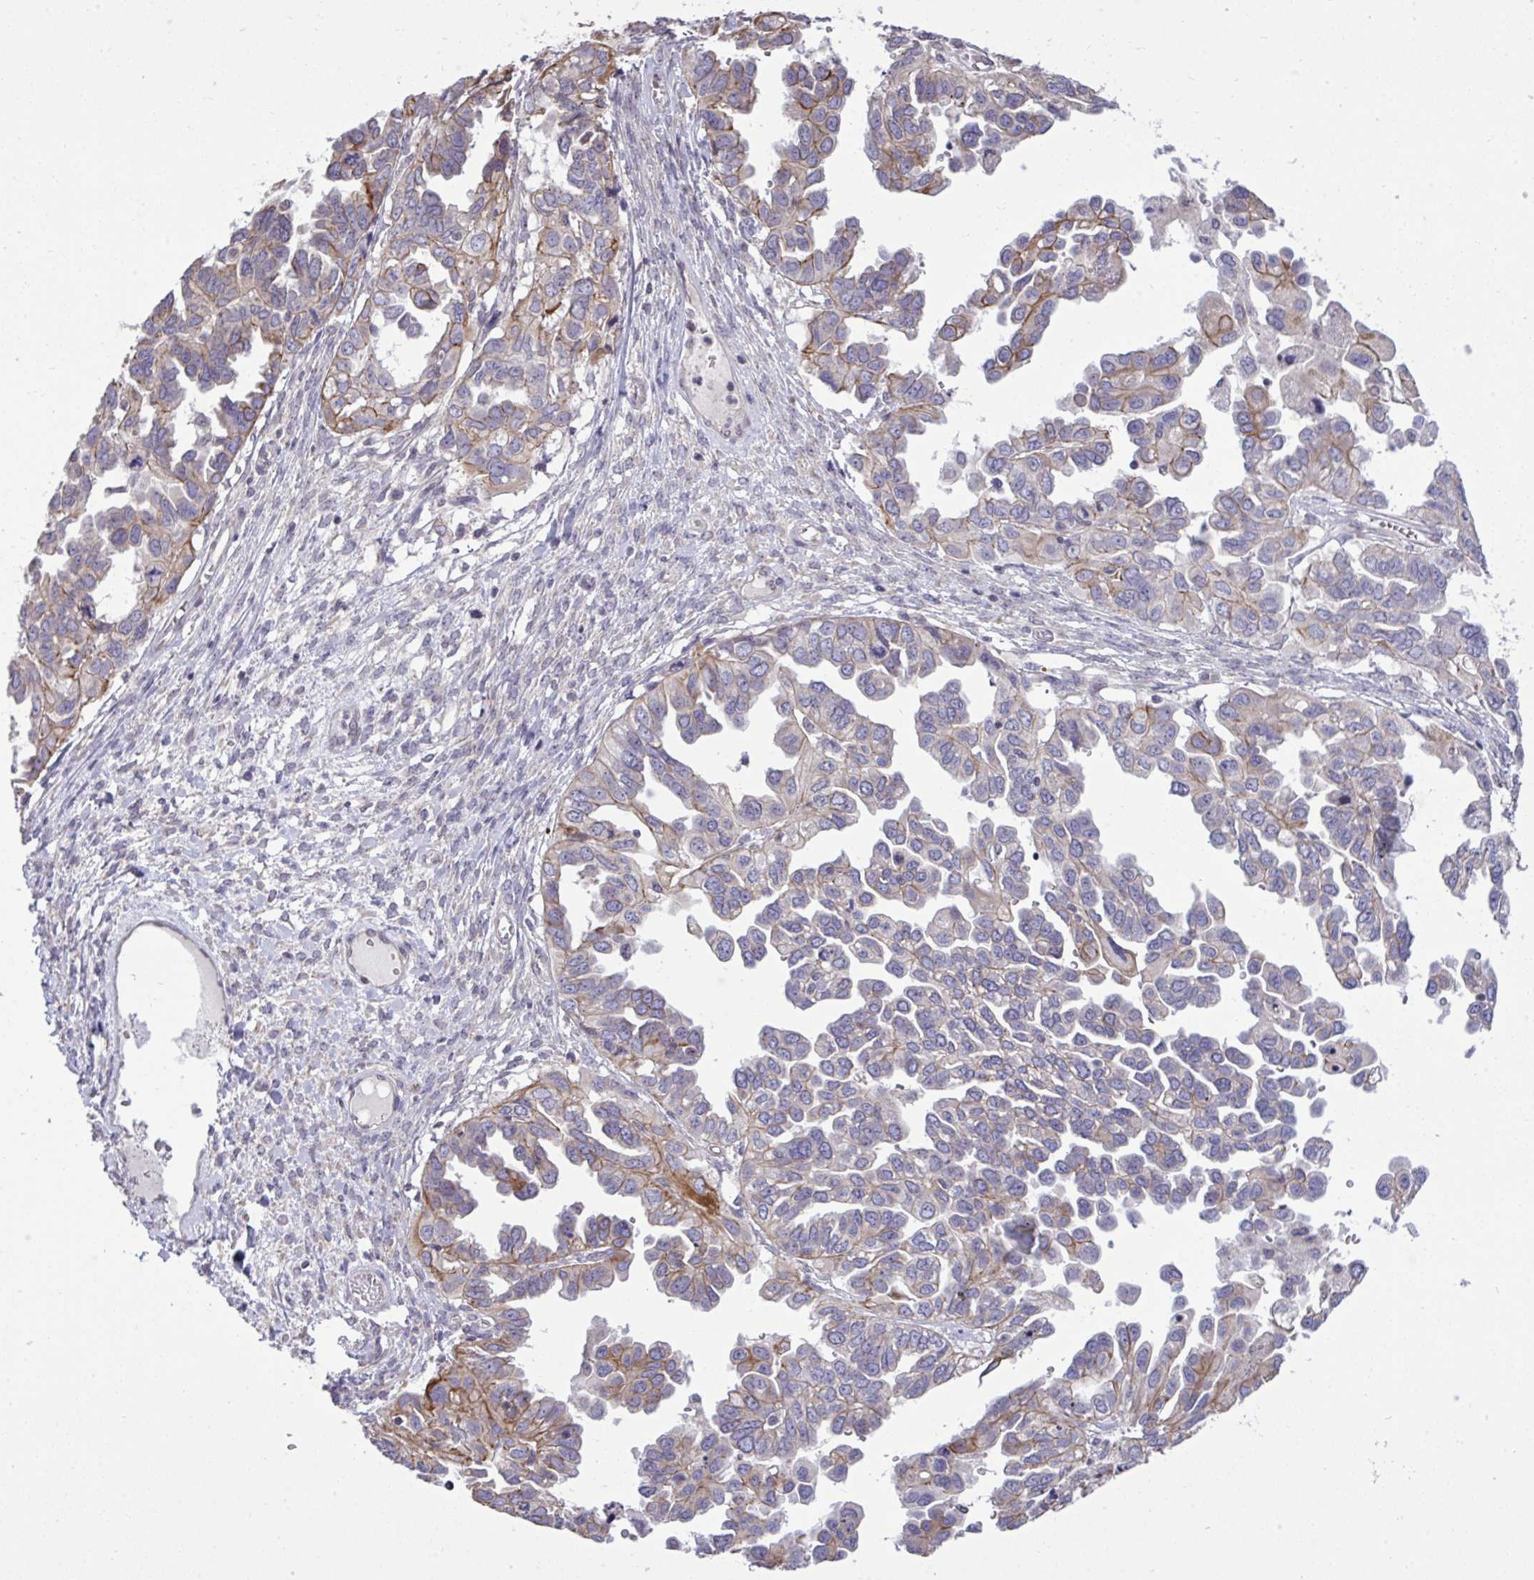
{"staining": {"intensity": "weak", "quantity": "<25%", "location": "cytoplasmic/membranous"}, "tissue": "ovarian cancer", "cell_type": "Tumor cells", "image_type": "cancer", "snomed": [{"axis": "morphology", "description": "Cystadenocarcinoma, serous, NOS"}, {"axis": "topography", "description": "Ovary"}], "caption": "Immunohistochemical staining of serous cystadenocarcinoma (ovarian) shows no significant staining in tumor cells. (DAB IHC with hematoxylin counter stain).", "gene": "CYP20A1", "patient": {"sex": "female", "age": 53}}